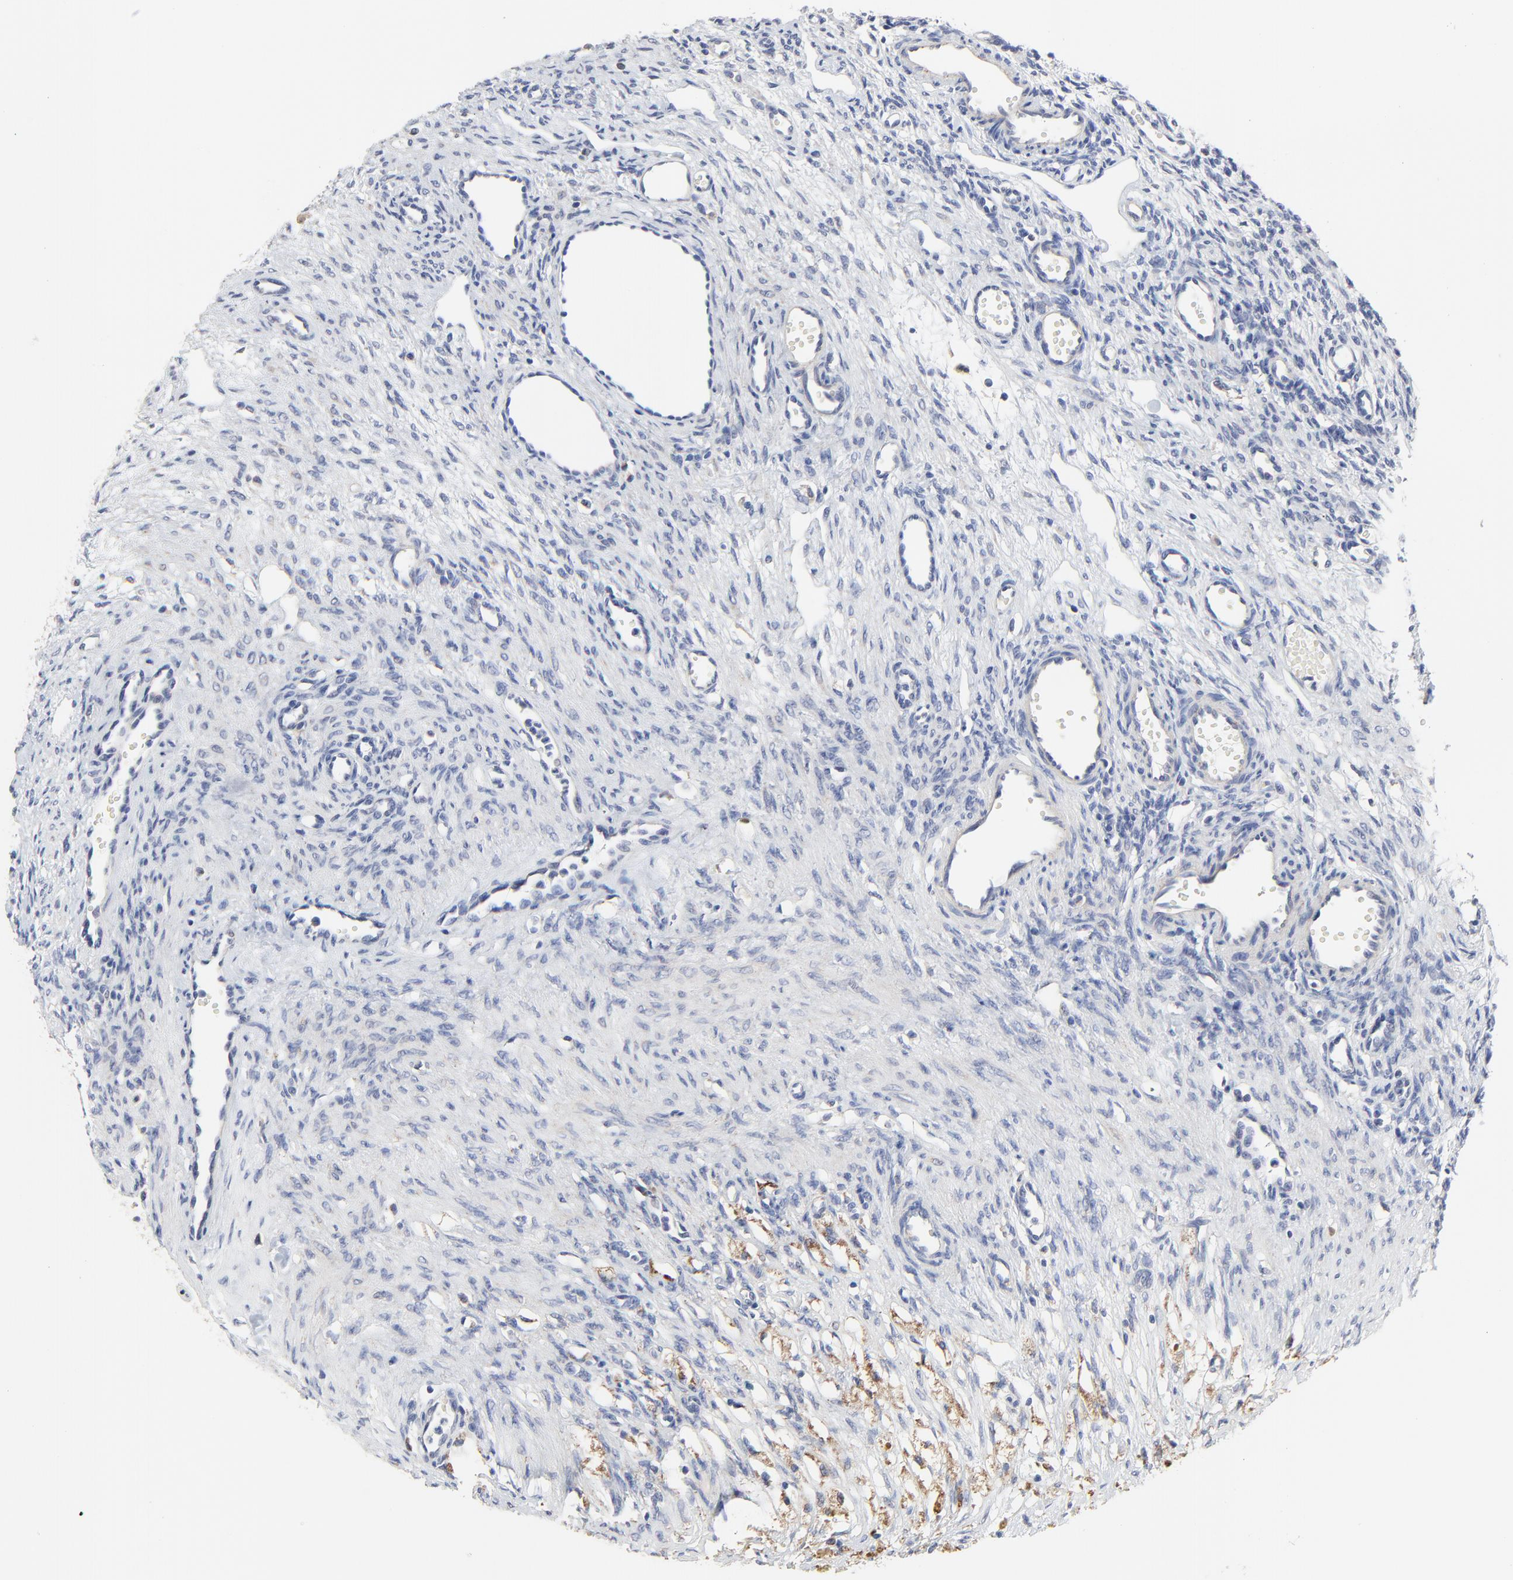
{"staining": {"intensity": "weak", "quantity": ">75%", "location": "cytoplasmic/membranous"}, "tissue": "ovary", "cell_type": "Follicle cells", "image_type": "normal", "snomed": [{"axis": "morphology", "description": "Normal tissue, NOS"}, {"axis": "topography", "description": "Ovary"}], "caption": "IHC photomicrograph of benign ovary stained for a protein (brown), which shows low levels of weak cytoplasmic/membranous positivity in approximately >75% of follicle cells.", "gene": "DHRSX", "patient": {"sex": "female", "age": 33}}